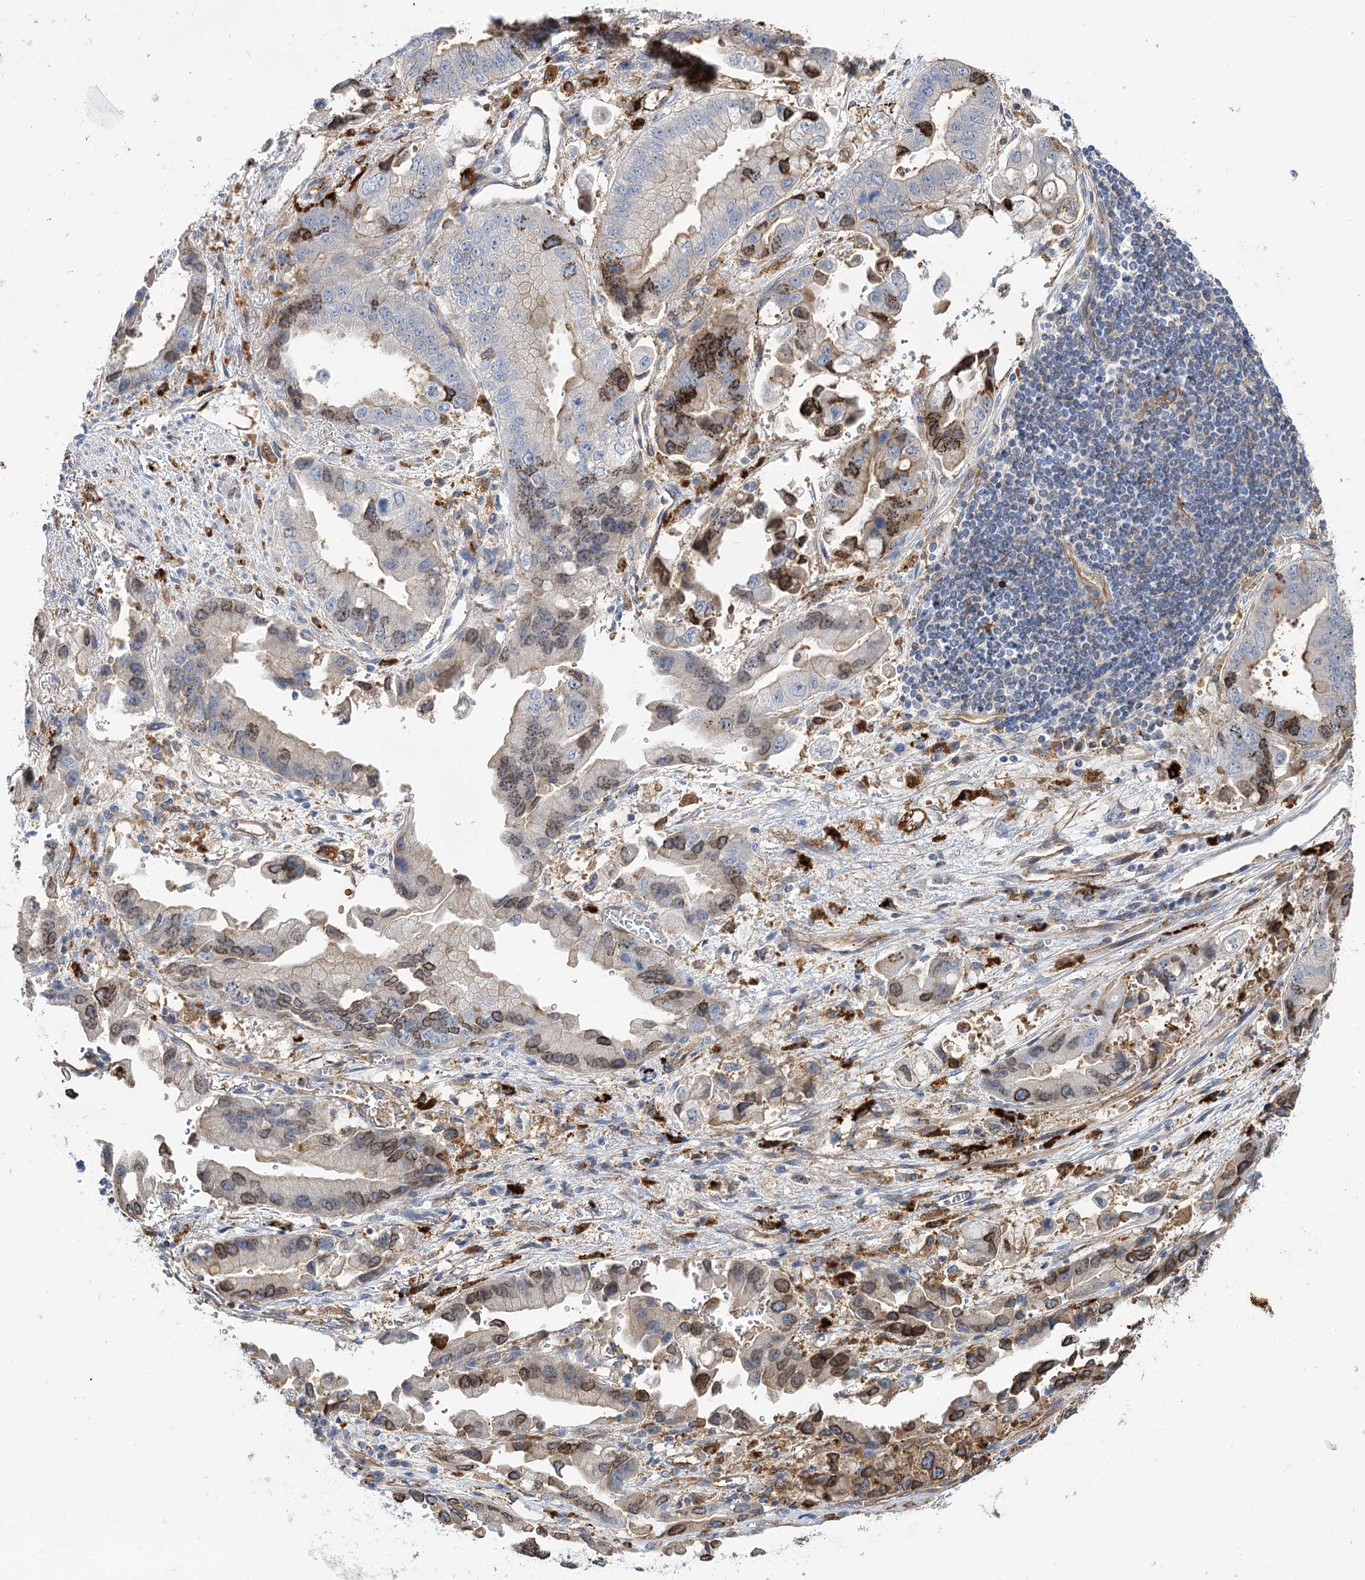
{"staining": {"intensity": "moderate", "quantity": "25%-75%", "location": "cytoplasmic/membranous,nuclear"}, "tissue": "stomach cancer", "cell_type": "Tumor cells", "image_type": "cancer", "snomed": [{"axis": "morphology", "description": "Adenocarcinoma, NOS"}, {"axis": "topography", "description": "Stomach"}], "caption": "Immunohistochemistry photomicrograph of human stomach cancer stained for a protein (brown), which shows medium levels of moderate cytoplasmic/membranous and nuclear staining in about 25%-75% of tumor cells.", "gene": "GUSB", "patient": {"sex": "male", "age": 62}}